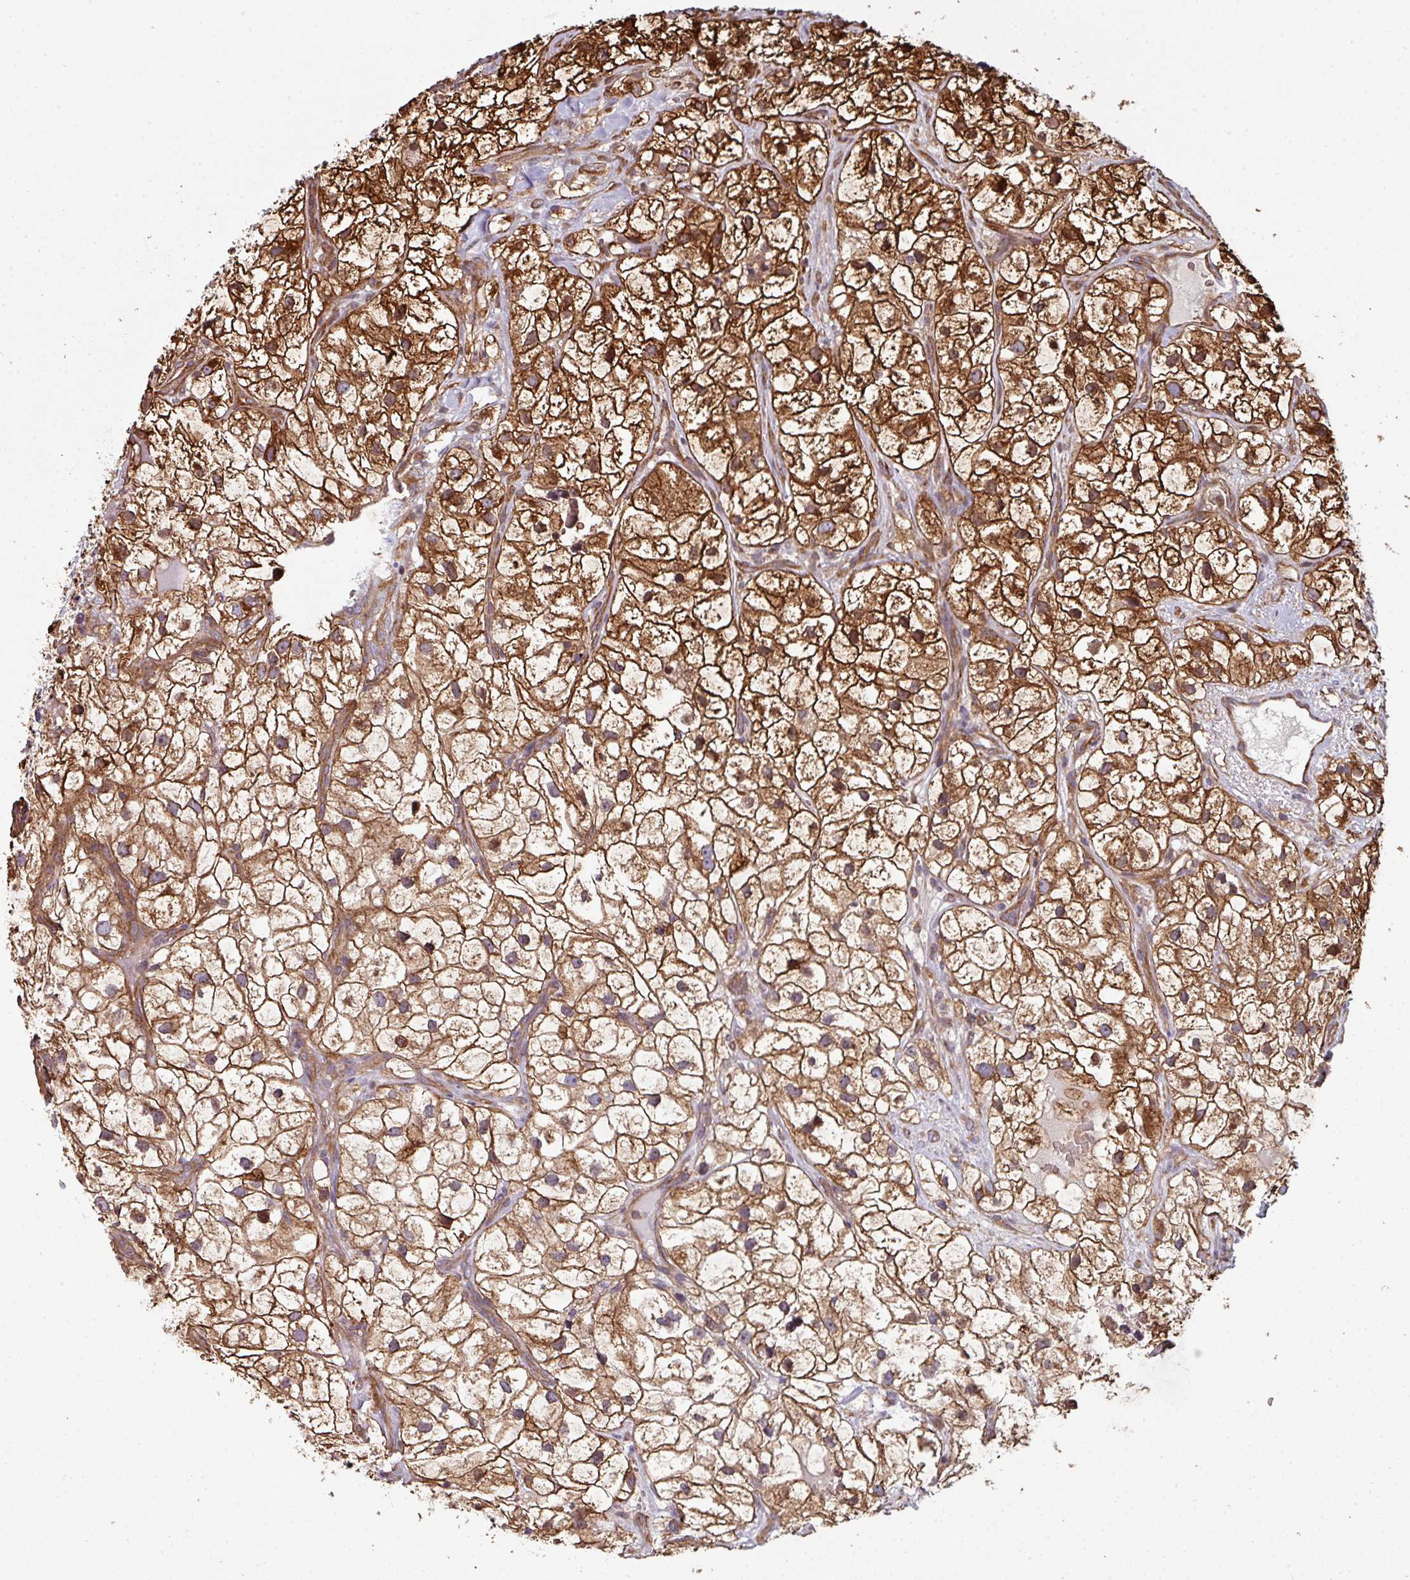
{"staining": {"intensity": "strong", "quantity": ">75%", "location": "cytoplasmic/membranous,nuclear"}, "tissue": "renal cancer", "cell_type": "Tumor cells", "image_type": "cancer", "snomed": [{"axis": "morphology", "description": "Adenocarcinoma, NOS"}, {"axis": "topography", "description": "Kidney"}], "caption": "The micrograph shows a brown stain indicating the presence of a protein in the cytoplasmic/membranous and nuclear of tumor cells in renal cancer.", "gene": "ANO9", "patient": {"sex": "male", "age": 59}}